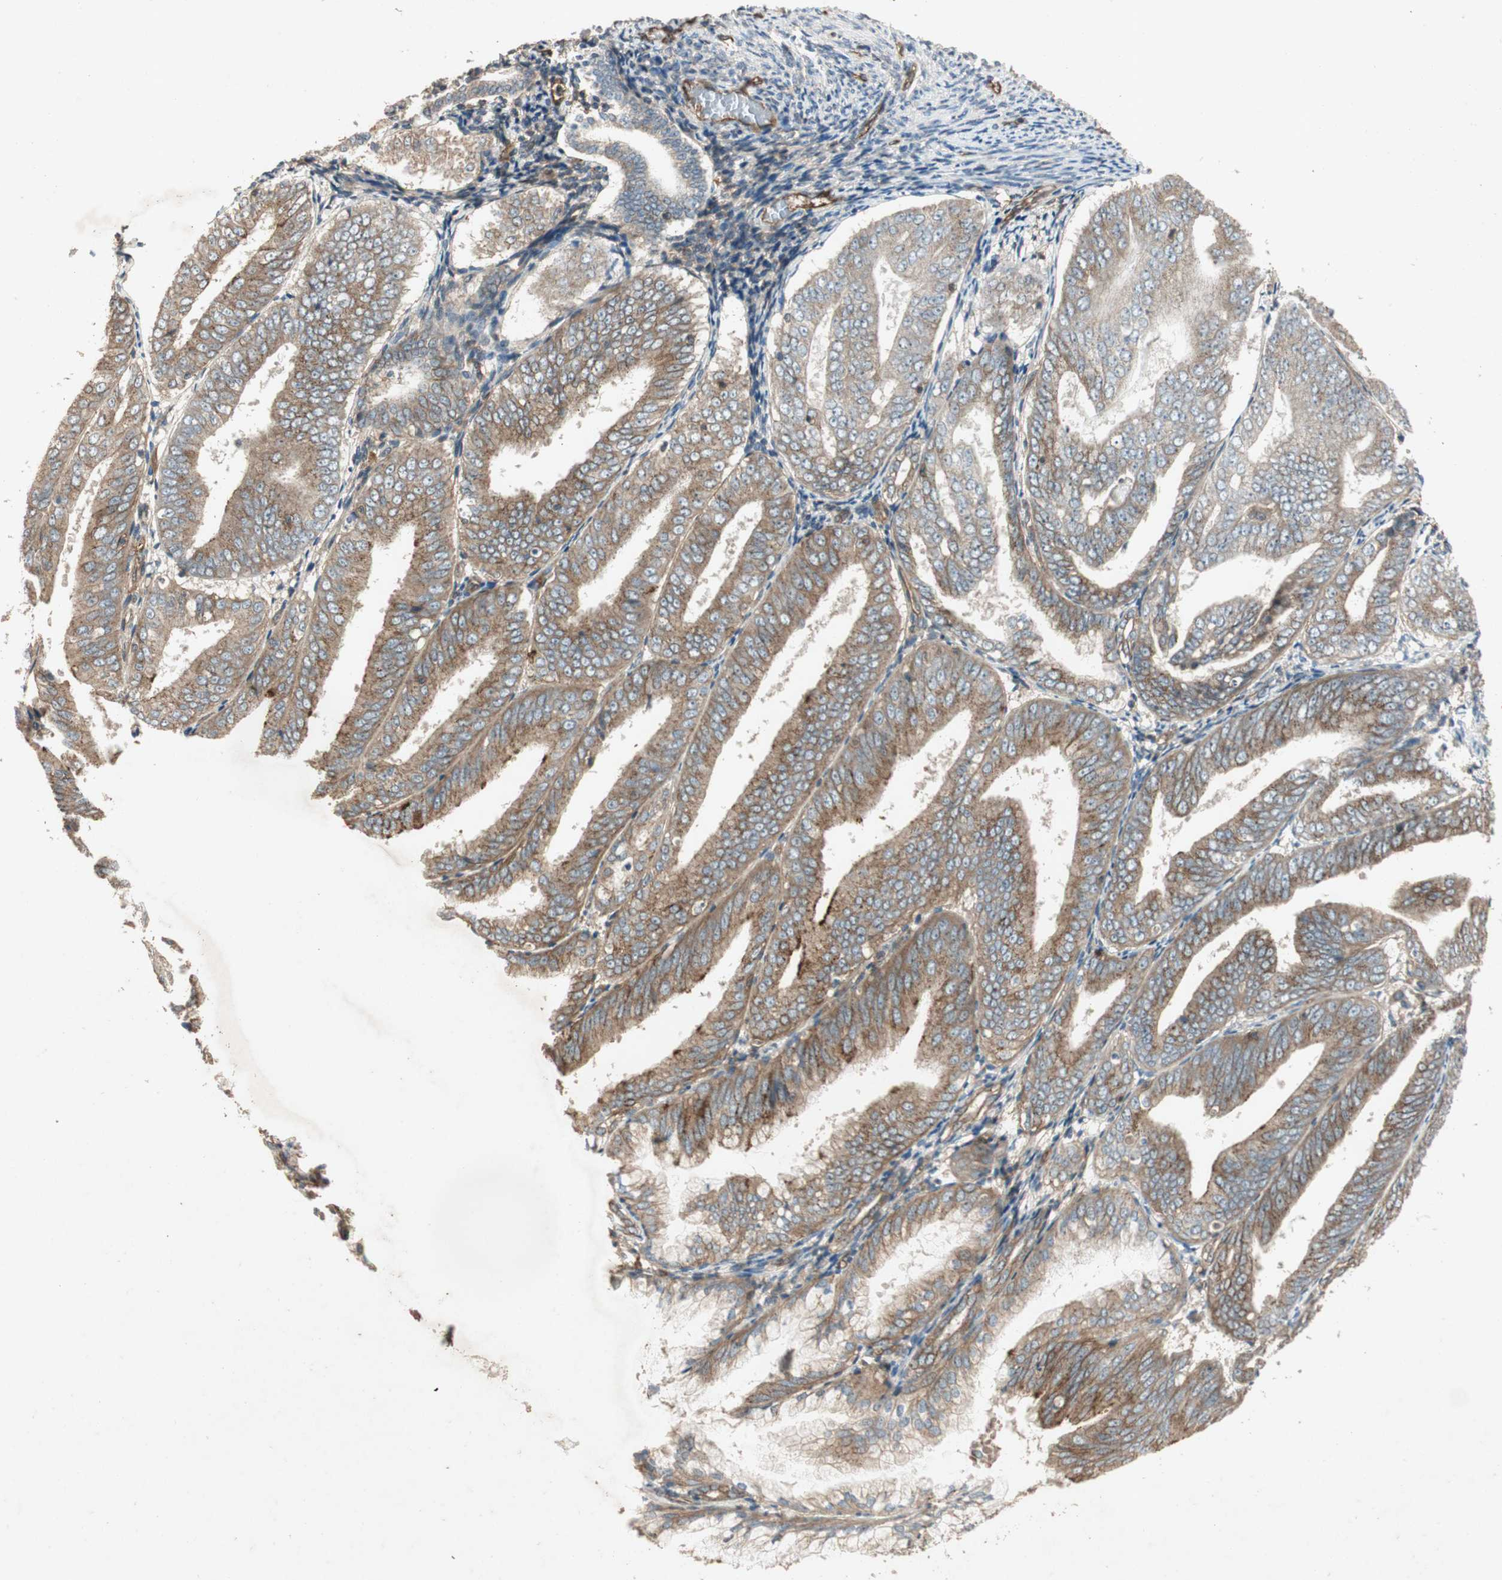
{"staining": {"intensity": "moderate", "quantity": ">75%", "location": "cytoplasmic/membranous"}, "tissue": "endometrial cancer", "cell_type": "Tumor cells", "image_type": "cancer", "snomed": [{"axis": "morphology", "description": "Adenocarcinoma, NOS"}, {"axis": "topography", "description": "Endometrium"}], "caption": "Moderate cytoplasmic/membranous positivity is seen in approximately >75% of tumor cells in endometrial adenocarcinoma. (DAB (3,3'-diaminobenzidine) IHC, brown staining for protein, blue staining for nuclei).", "gene": "BTN3A3", "patient": {"sex": "female", "age": 63}}